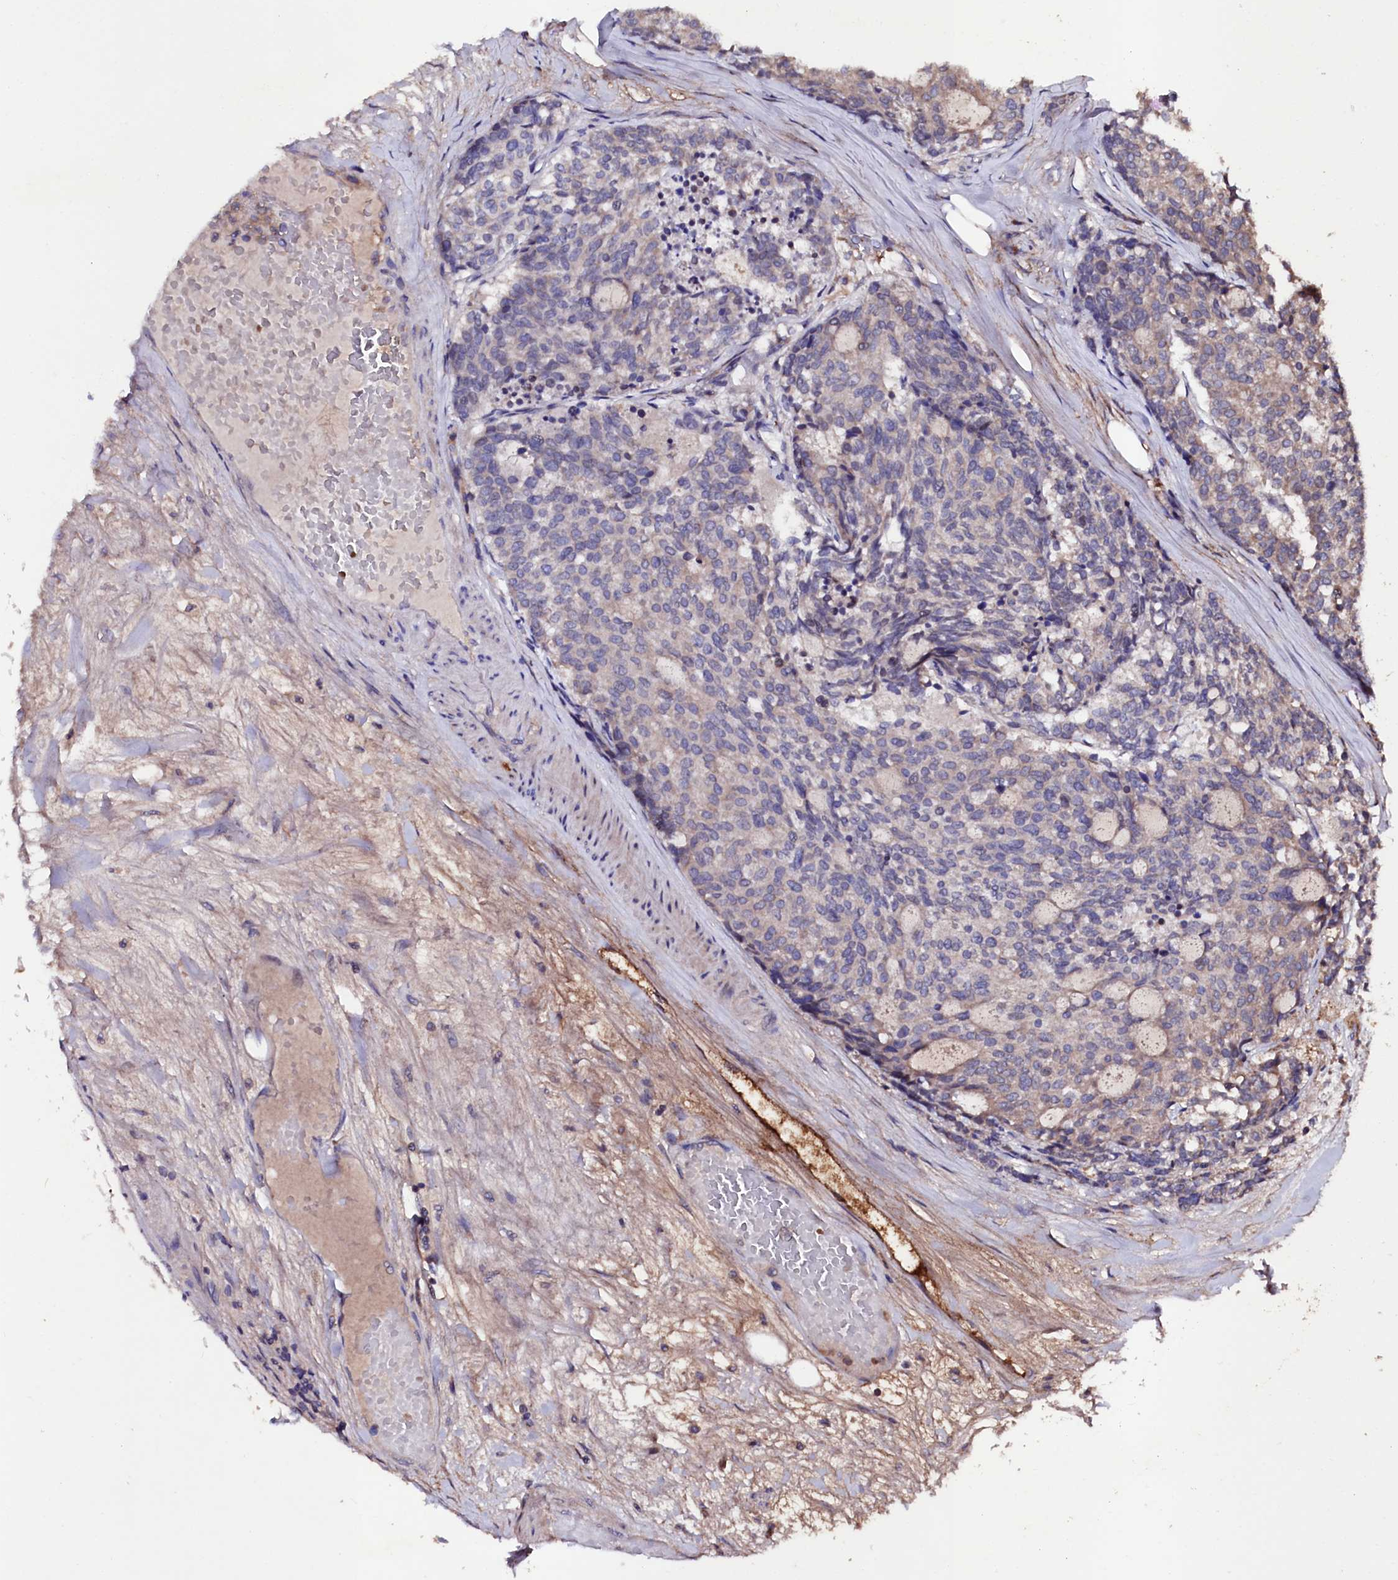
{"staining": {"intensity": "negative", "quantity": "none", "location": "none"}, "tissue": "carcinoid", "cell_type": "Tumor cells", "image_type": "cancer", "snomed": [{"axis": "morphology", "description": "Carcinoid, malignant, NOS"}, {"axis": "topography", "description": "Pancreas"}], "caption": "Tumor cells show no significant positivity in carcinoid (malignant).", "gene": "MYO1H", "patient": {"sex": "female", "age": 54}}